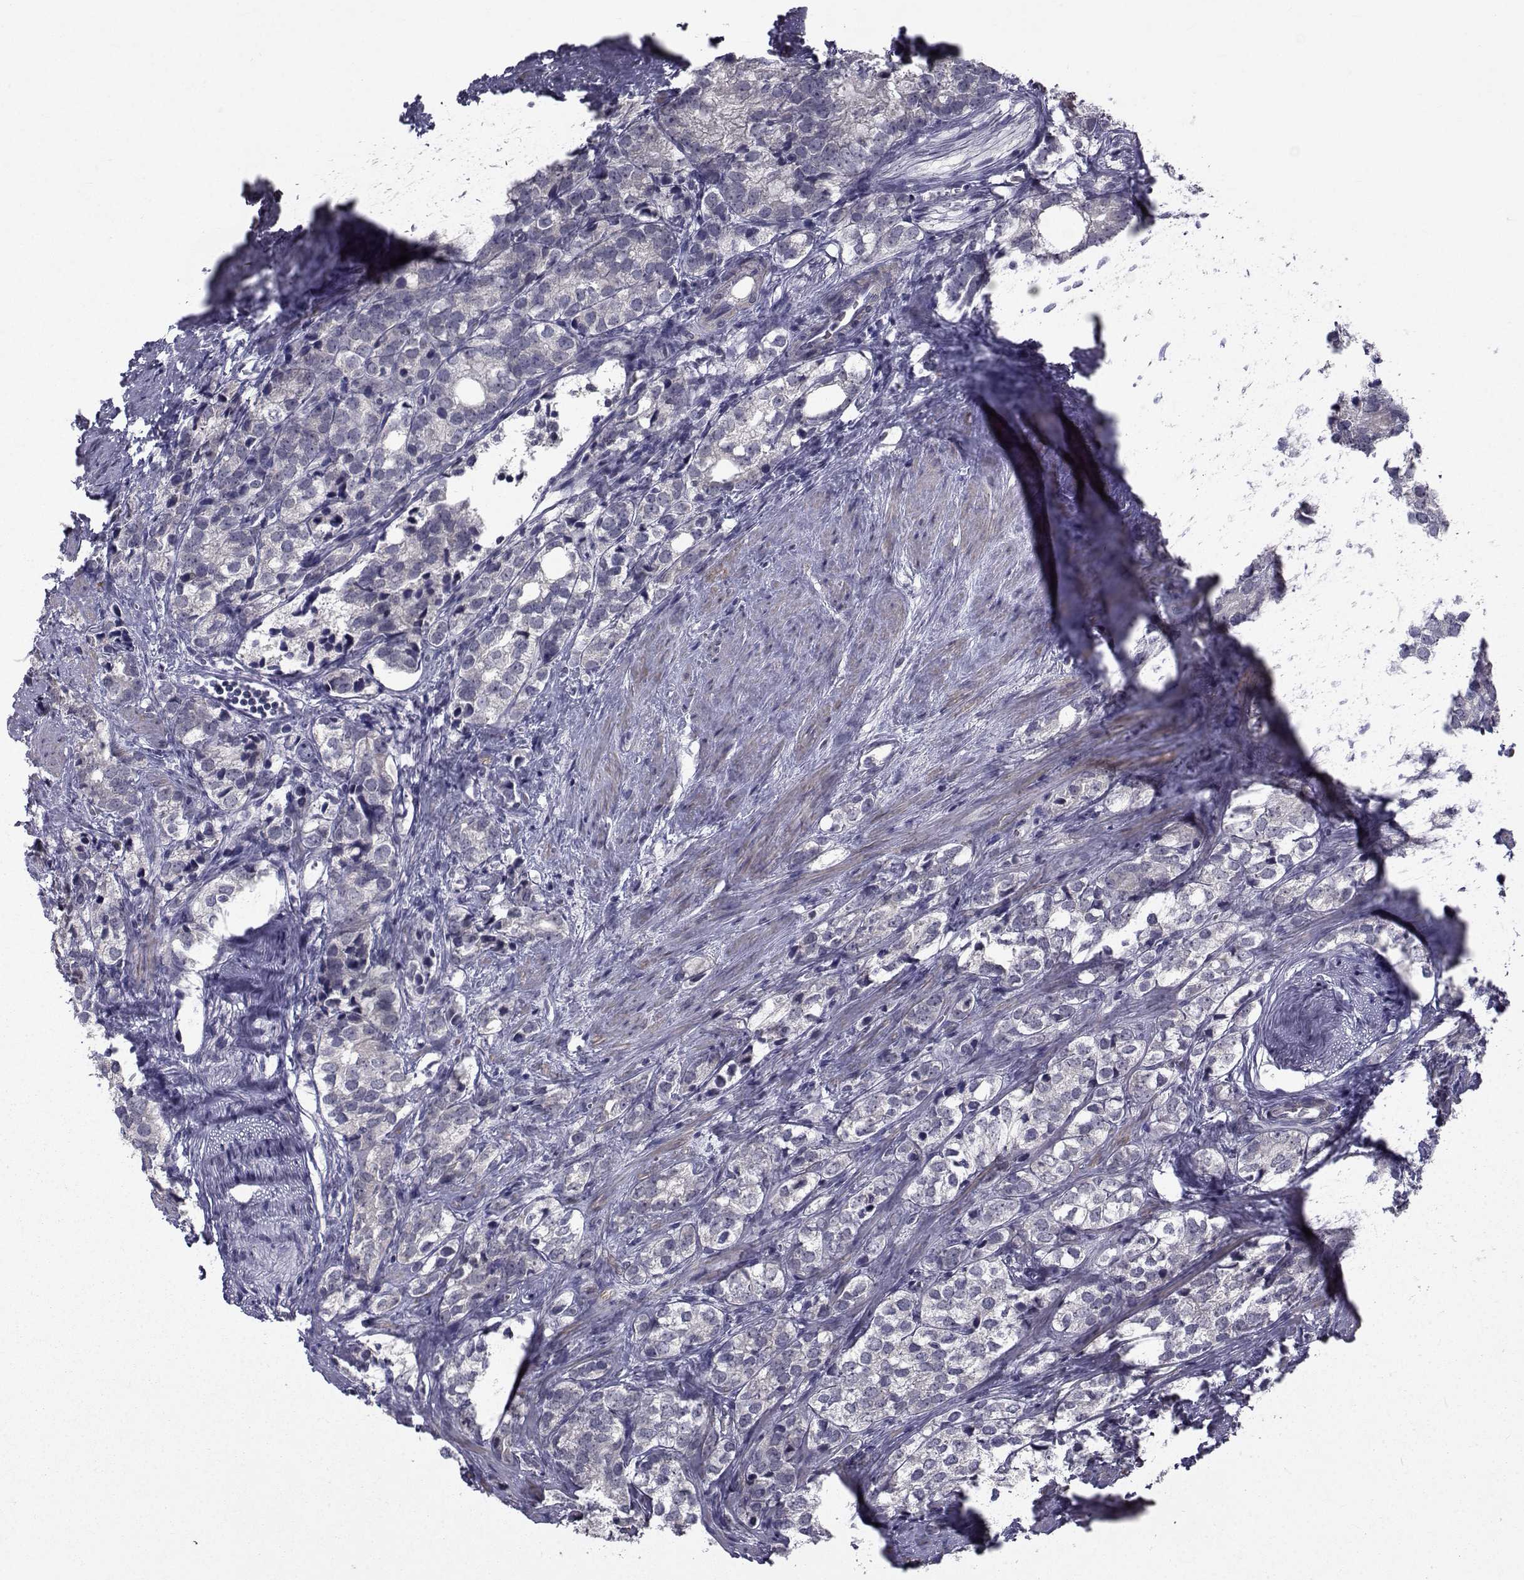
{"staining": {"intensity": "negative", "quantity": "none", "location": "none"}, "tissue": "prostate cancer", "cell_type": "Tumor cells", "image_type": "cancer", "snomed": [{"axis": "morphology", "description": "Adenocarcinoma, NOS"}, {"axis": "topography", "description": "Prostate and seminal vesicle, NOS"}], "caption": "Adenocarcinoma (prostate) was stained to show a protein in brown. There is no significant expression in tumor cells.", "gene": "FDXR", "patient": {"sex": "male", "age": 63}}